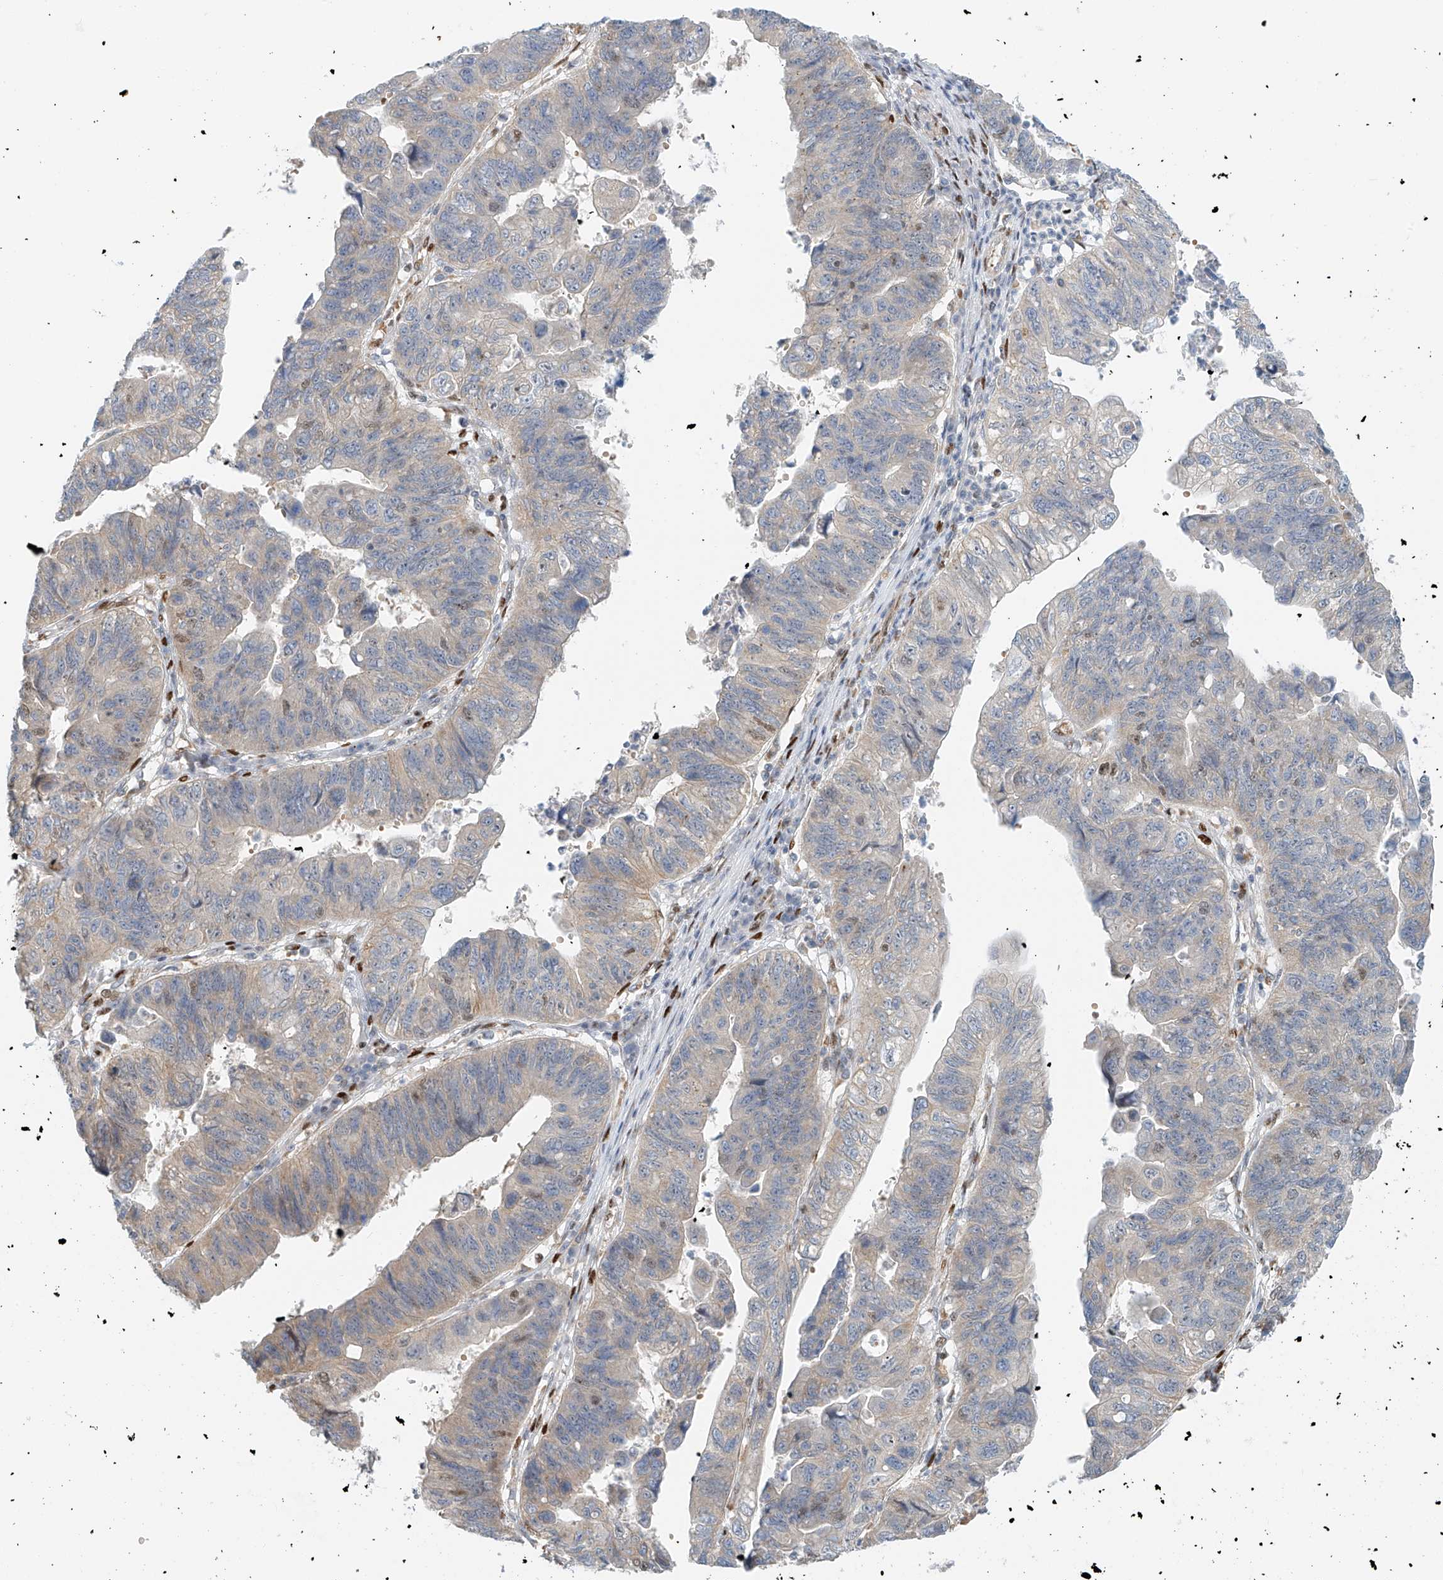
{"staining": {"intensity": "weak", "quantity": "<25%", "location": "cytoplasmic/membranous"}, "tissue": "stomach cancer", "cell_type": "Tumor cells", "image_type": "cancer", "snomed": [{"axis": "morphology", "description": "Adenocarcinoma, NOS"}, {"axis": "topography", "description": "Stomach"}], "caption": "Immunohistochemistry of stomach cancer displays no expression in tumor cells. (Immunohistochemistry, brightfield microscopy, high magnification).", "gene": "ZNF514", "patient": {"sex": "male", "age": 59}}